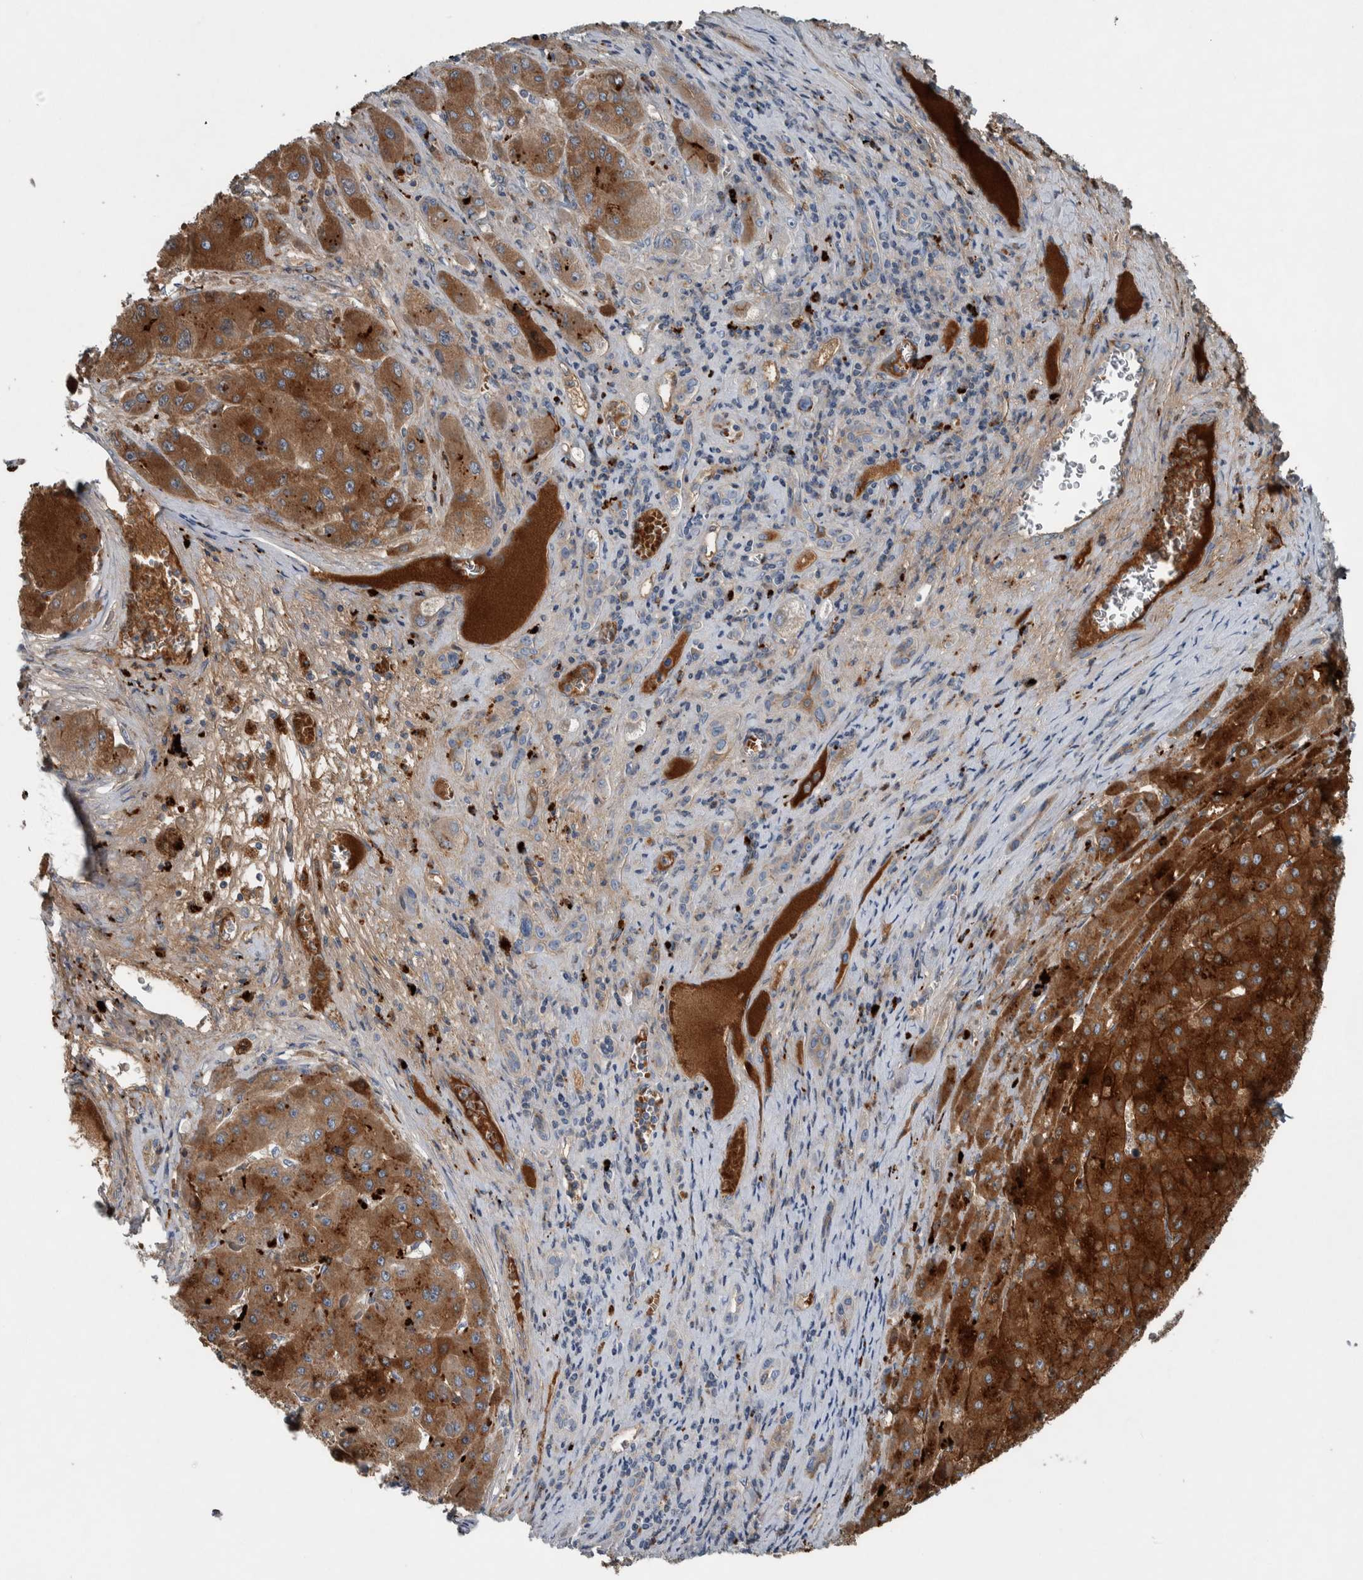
{"staining": {"intensity": "strong", "quantity": ">75%", "location": "cytoplasmic/membranous"}, "tissue": "liver cancer", "cell_type": "Tumor cells", "image_type": "cancer", "snomed": [{"axis": "morphology", "description": "Carcinoma, Hepatocellular, NOS"}, {"axis": "topography", "description": "Liver"}], "caption": "Strong cytoplasmic/membranous protein positivity is appreciated in approximately >75% of tumor cells in liver hepatocellular carcinoma.", "gene": "SERPINC1", "patient": {"sex": "female", "age": 73}}